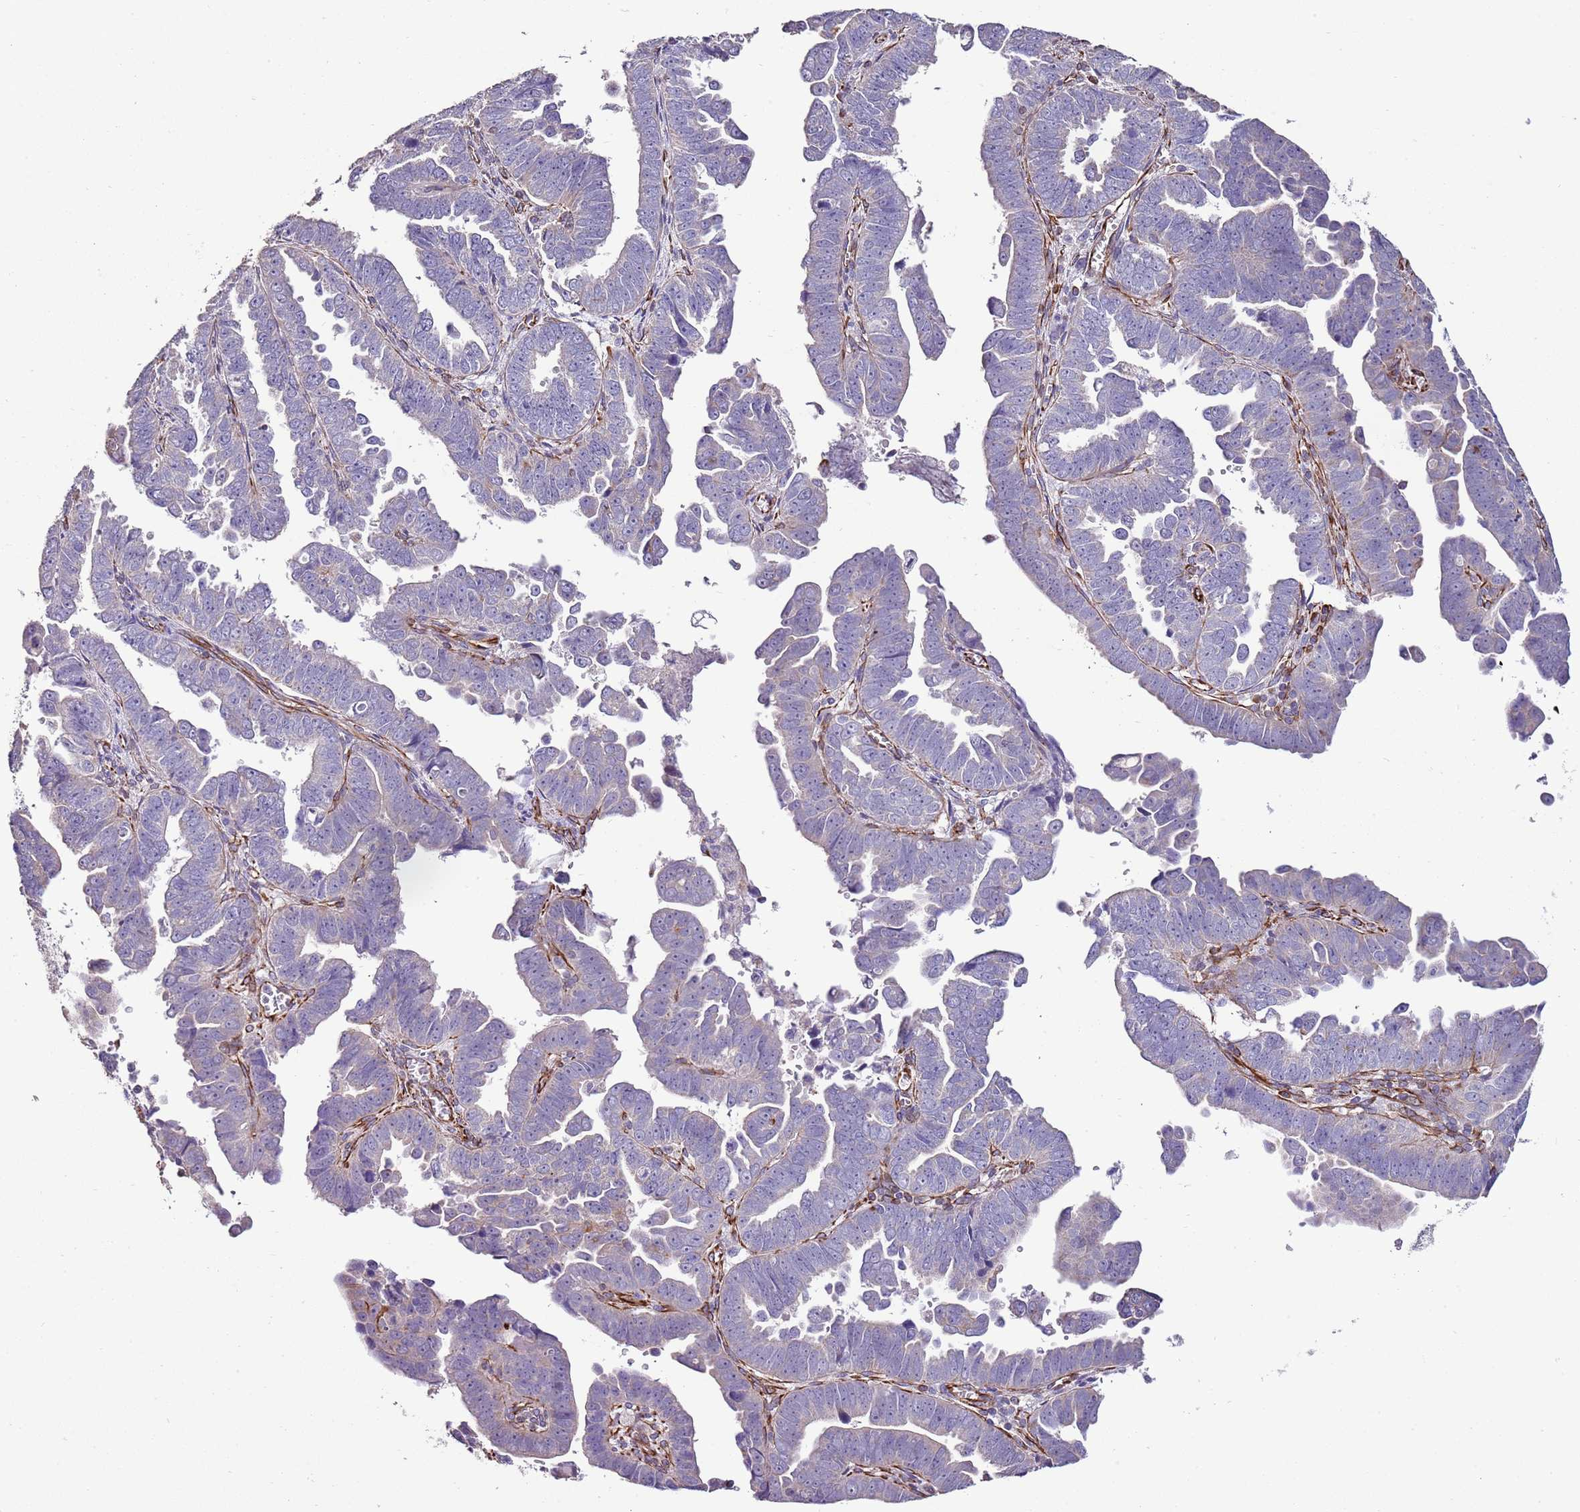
{"staining": {"intensity": "negative", "quantity": "none", "location": "none"}, "tissue": "endometrial cancer", "cell_type": "Tumor cells", "image_type": "cancer", "snomed": [{"axis": "morphology", "description": "Adenocarcinoma, NOS"}, {"axis": "topography", "description": "Endometrium"}], "caption": "DAB (3,3'-diaminobenzidine) immunohistochemical staining of endometrial cancer (adenocarcinoma) displays no significant staining in tumor cells.", "gene": "ZNF786", "patient": {"sex": "female", "age": 75}}